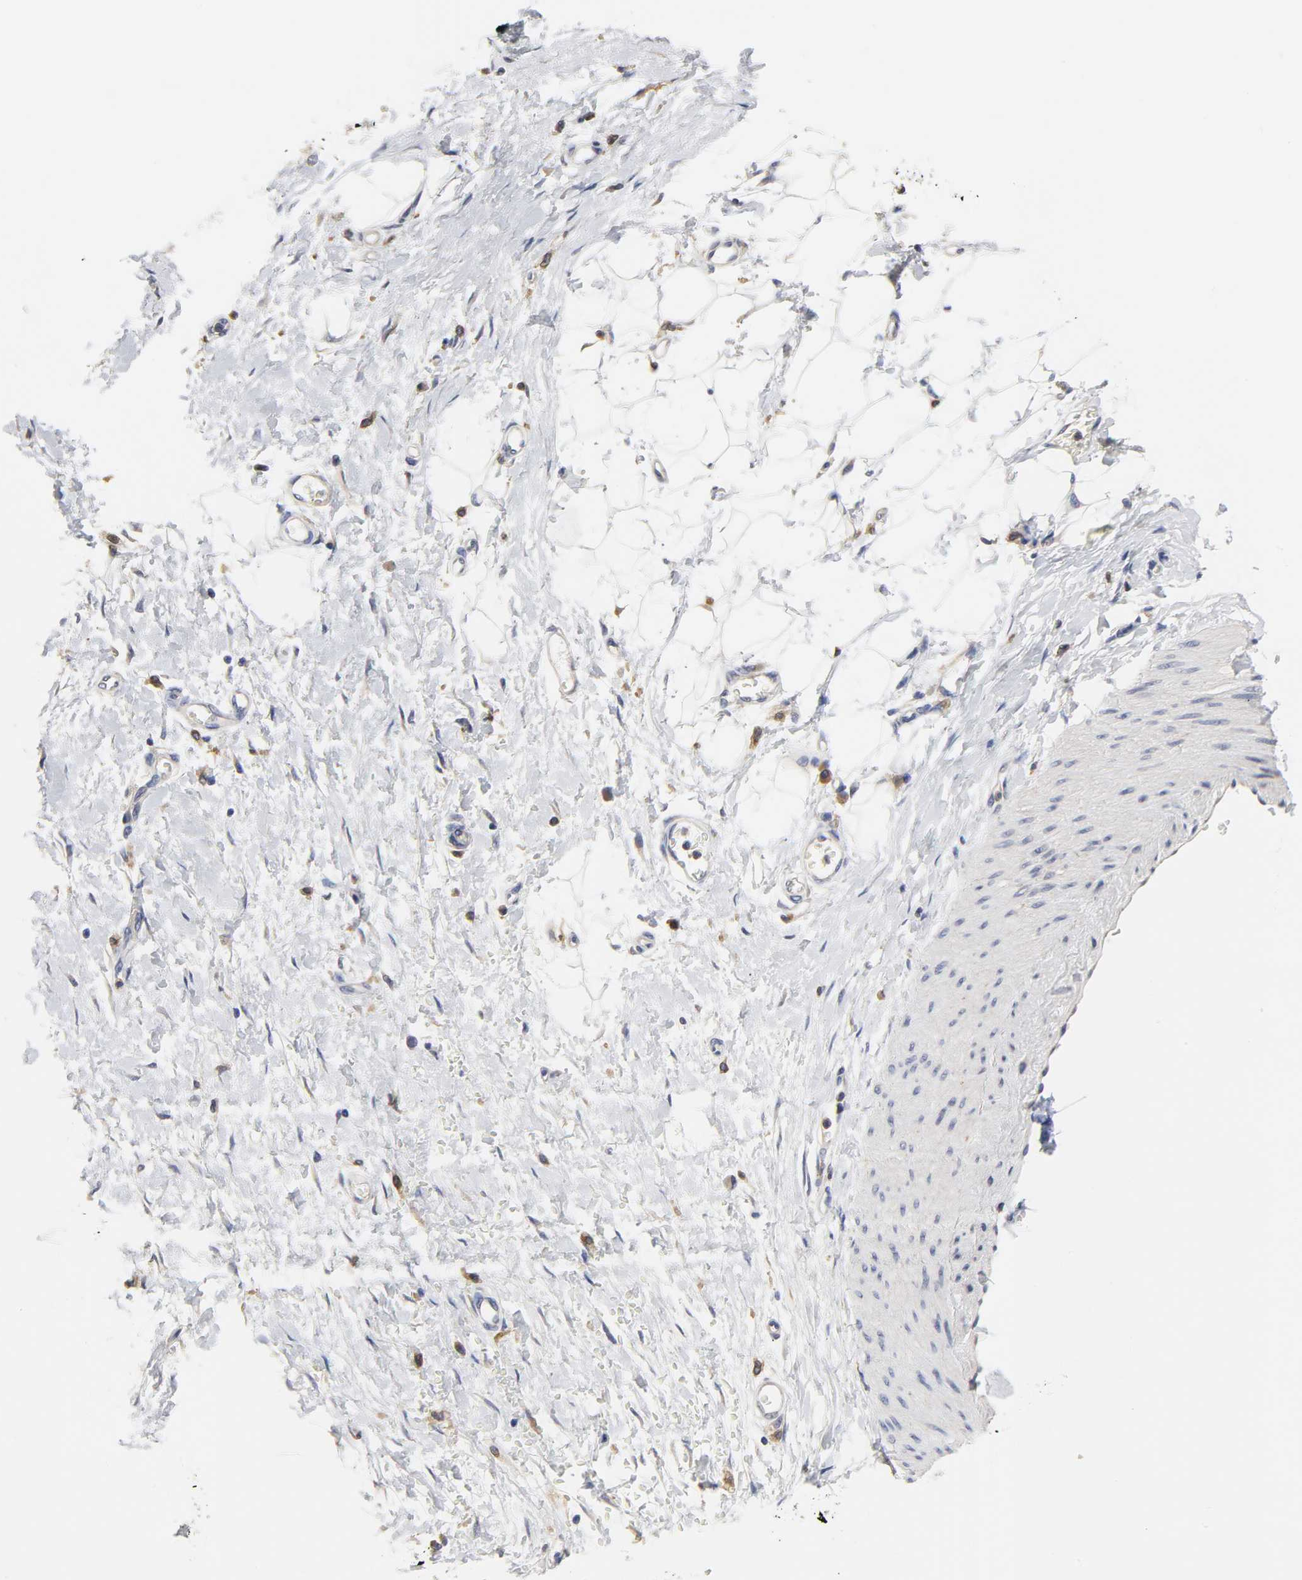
{"staining": {"intensity": "negative", "quantity": "none", "location": "none"}, "tissue": "adipose tissue", "cell_type": "Adipocytes", "image_type": "normal", "snomed": [{"axis": "morphology", "description": "Normal tissue, NOS"}, {"axis": "morphology", "description": "Urothelial carcinoma, High grade"}, {"axis": "topography", "description": "Vascular tissue"}, {"axis": "topography", "description": "Urinary bladder"}], "caption": "IHC of unremarkable human adipose tissue demonstrates no staining in adipocytes.", "gene": "HCK", "patient": {"sex": "female", "age": 56}}